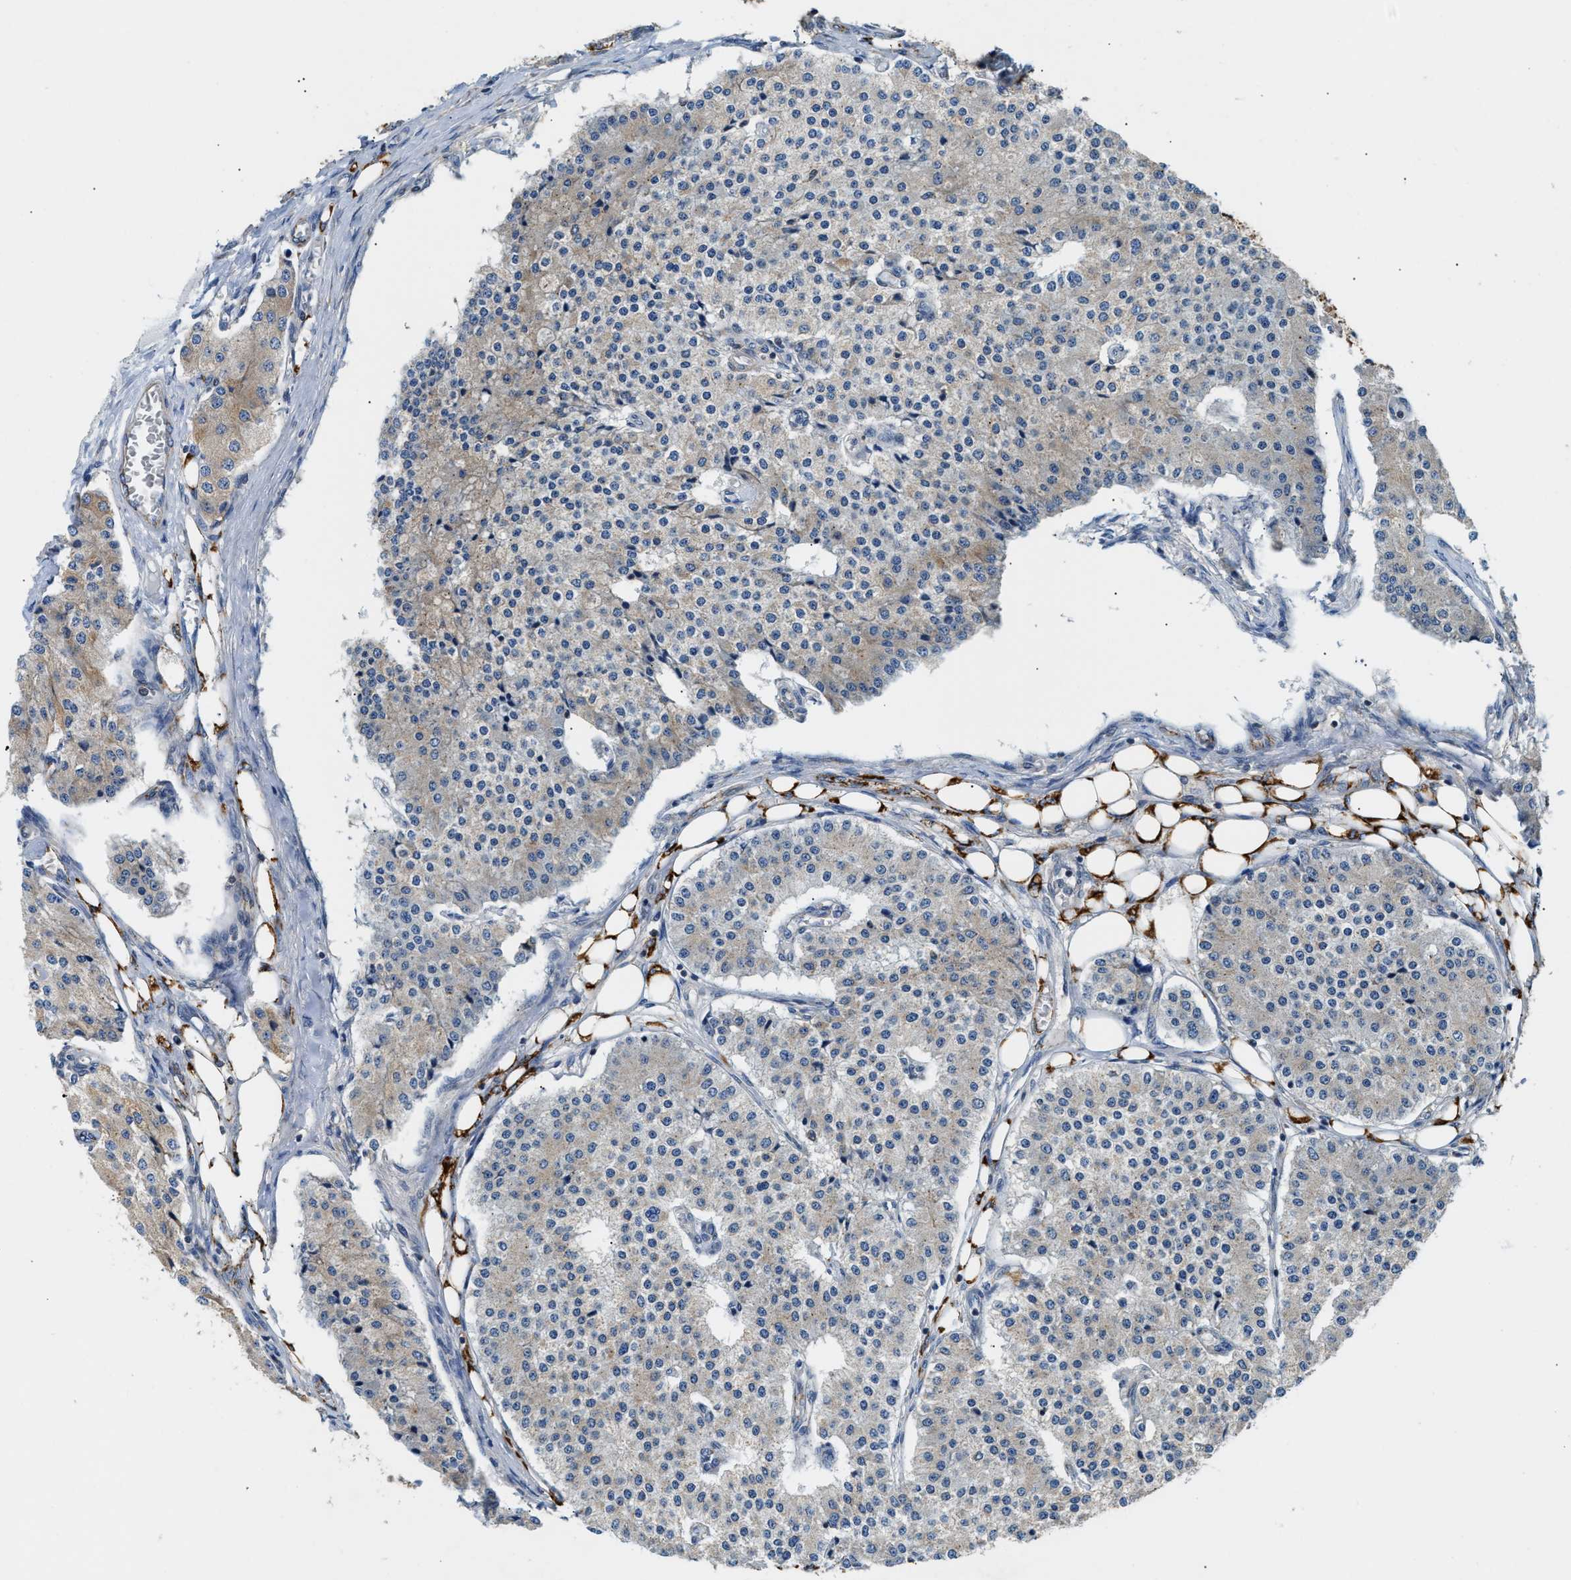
{"staining": {"intensity": "moderate", "quantity": "<25%", "location": "cytoplasmic/membranous"}, "tissue": "carcinoid", "cell_type": "Tumor cells", "image_type": "cancer", "snomed": [{"axis": "morphology", "description": "Carcinoid, malignant, NOS"}, {"axis": "topography", "description": "Colon"}], "caption": "Tumor cells display low levels of moderate cytoplasmic/membranous positivity in approximately <25% of cells in human malignant carcinoid. The protein of interest is shown in brown color, while the nuclei are stained blue.", "gene": "CCM2", "patient": {"sex": "female", "age": 52}}